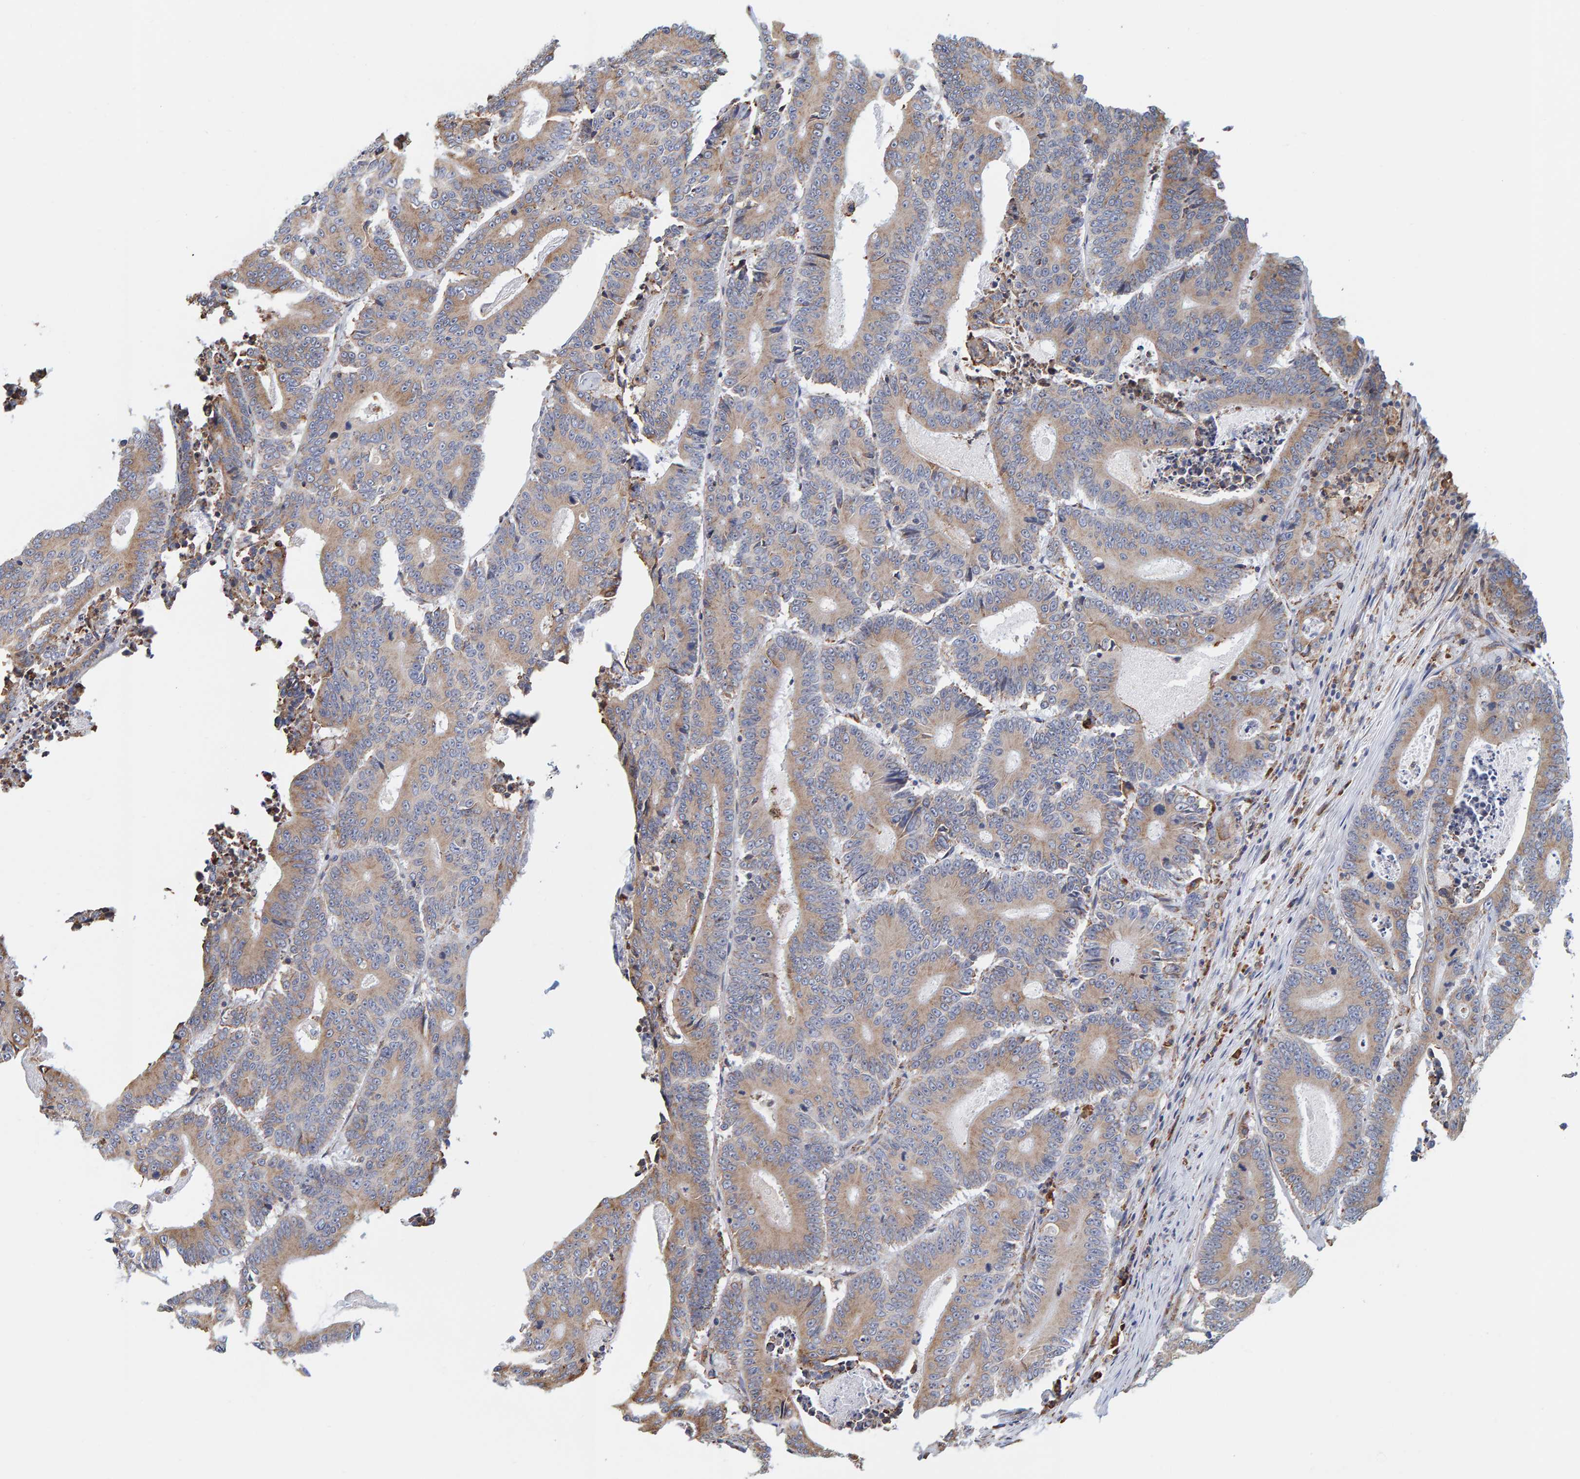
{"staining": {"intensity": "weak", "quantity": ">75%", "location": "cytoplasmic/membranous"}, "tissue": "colorectal cancer", "cell_type": "Tumor cells", "image_type": "cancer", "snomed": [{"axis": "morphology", "description": "Adenocarcinoma, NOS"}, {"axis": "topography", "description": "Colon"}], "caption": "Brown immunohistochemical staining in colorectal cancer reveals weak cytoplasmic/membranous expression in approximately >75% of tumor cells. Immunohistochemistry stains the protein in brown and the nuclei are stained blue.", "gene": "SGPL1", "patient": {"sex": "male", "age": 83}}